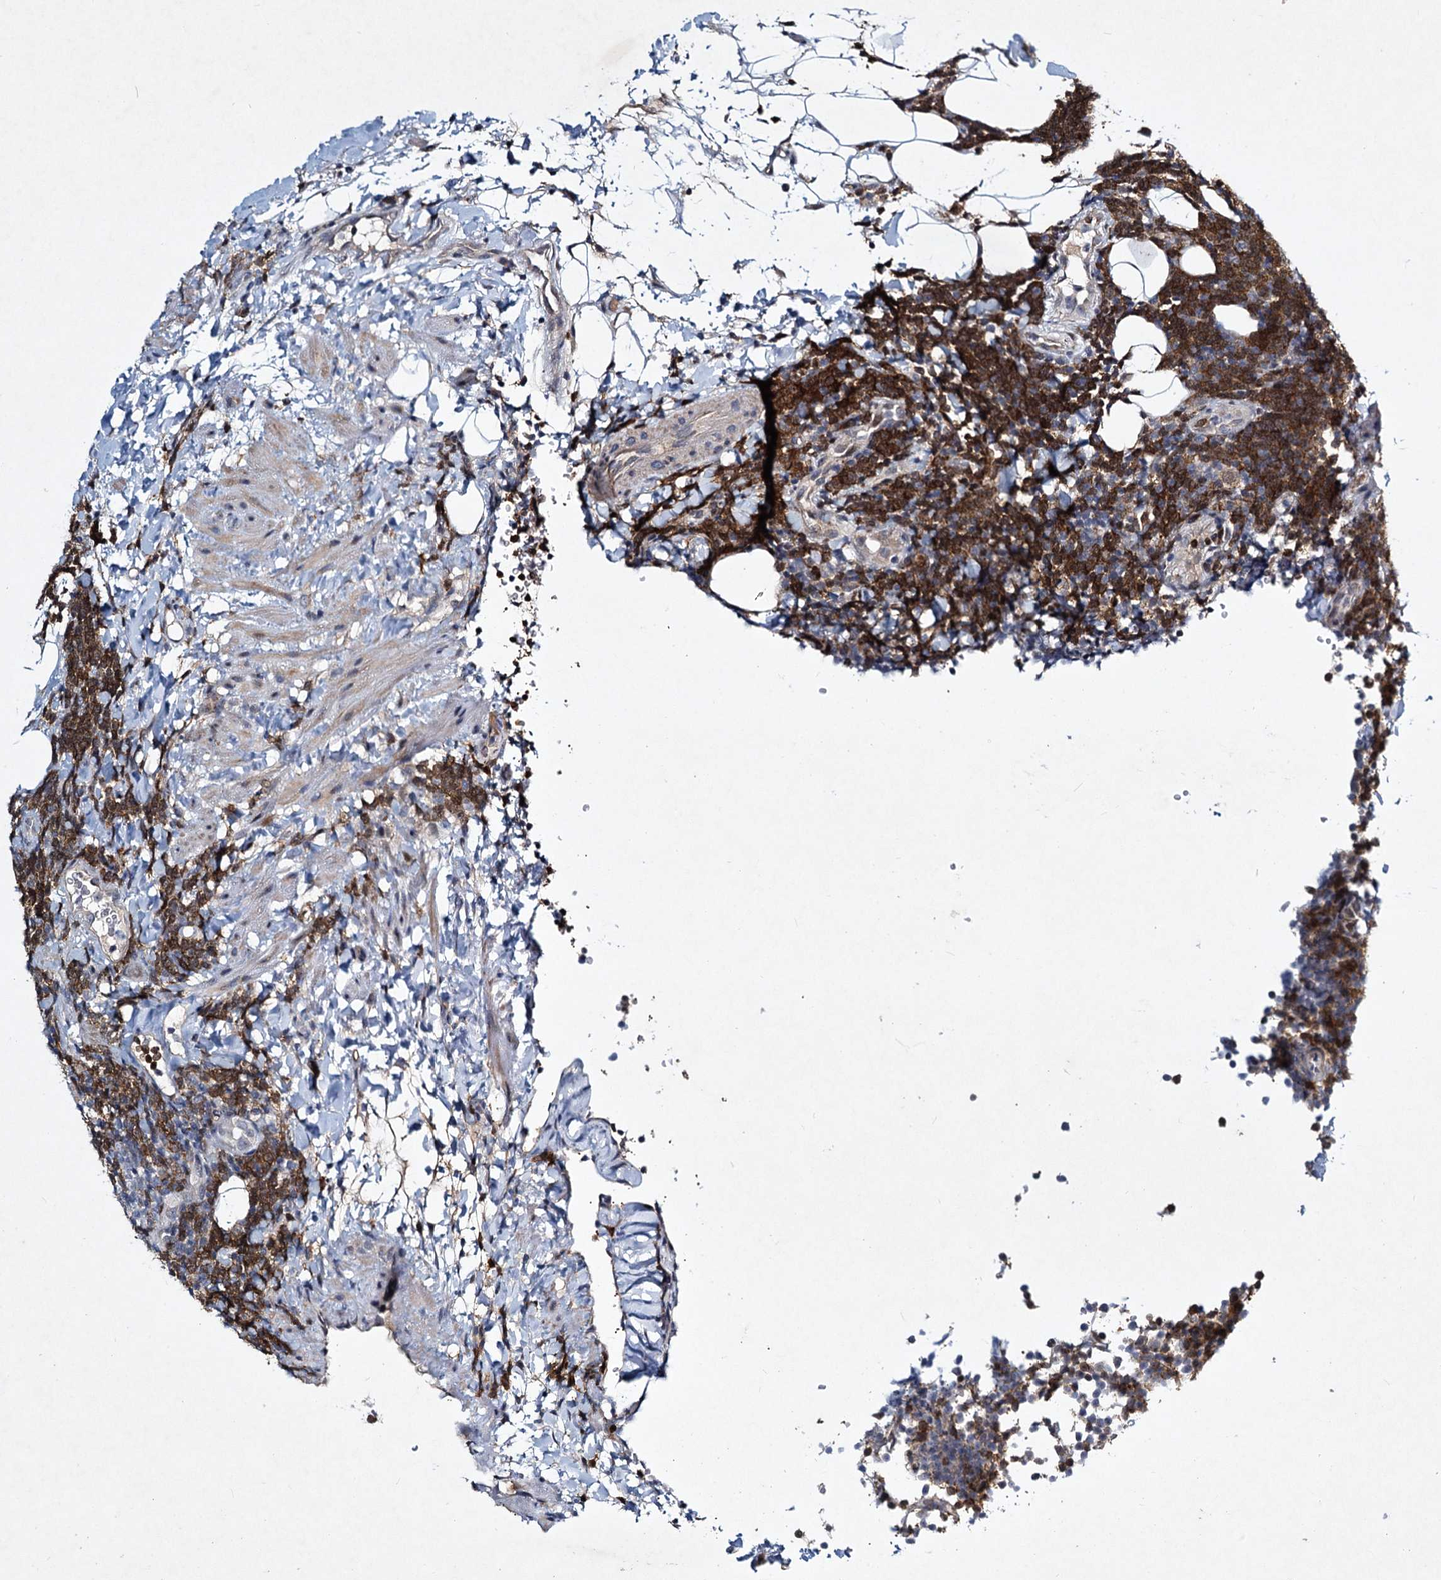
{"staining": {"intensity": "strong", "quantity": ">75%", "location": "cytoplasmic/membranous"}, "tissue": "lymphoma", "cell_type": "Tumor cells", "image_type": "cancer", "snomed": [{"axis": "morphology", "description": "Malignant lymphoma, non-Hodgkin's type, Low grade"}, {"axis": "topography", "description": "Lymph node"}], "caption": "Malignant lymphoma, non-Hodgkin's type (low-grade) stained for a protein demonstrates strong cytoplasmic/membranous positivity in tumor cells.", "gene": "STAP1", "patient": {"sex": "male", "age": 66}}